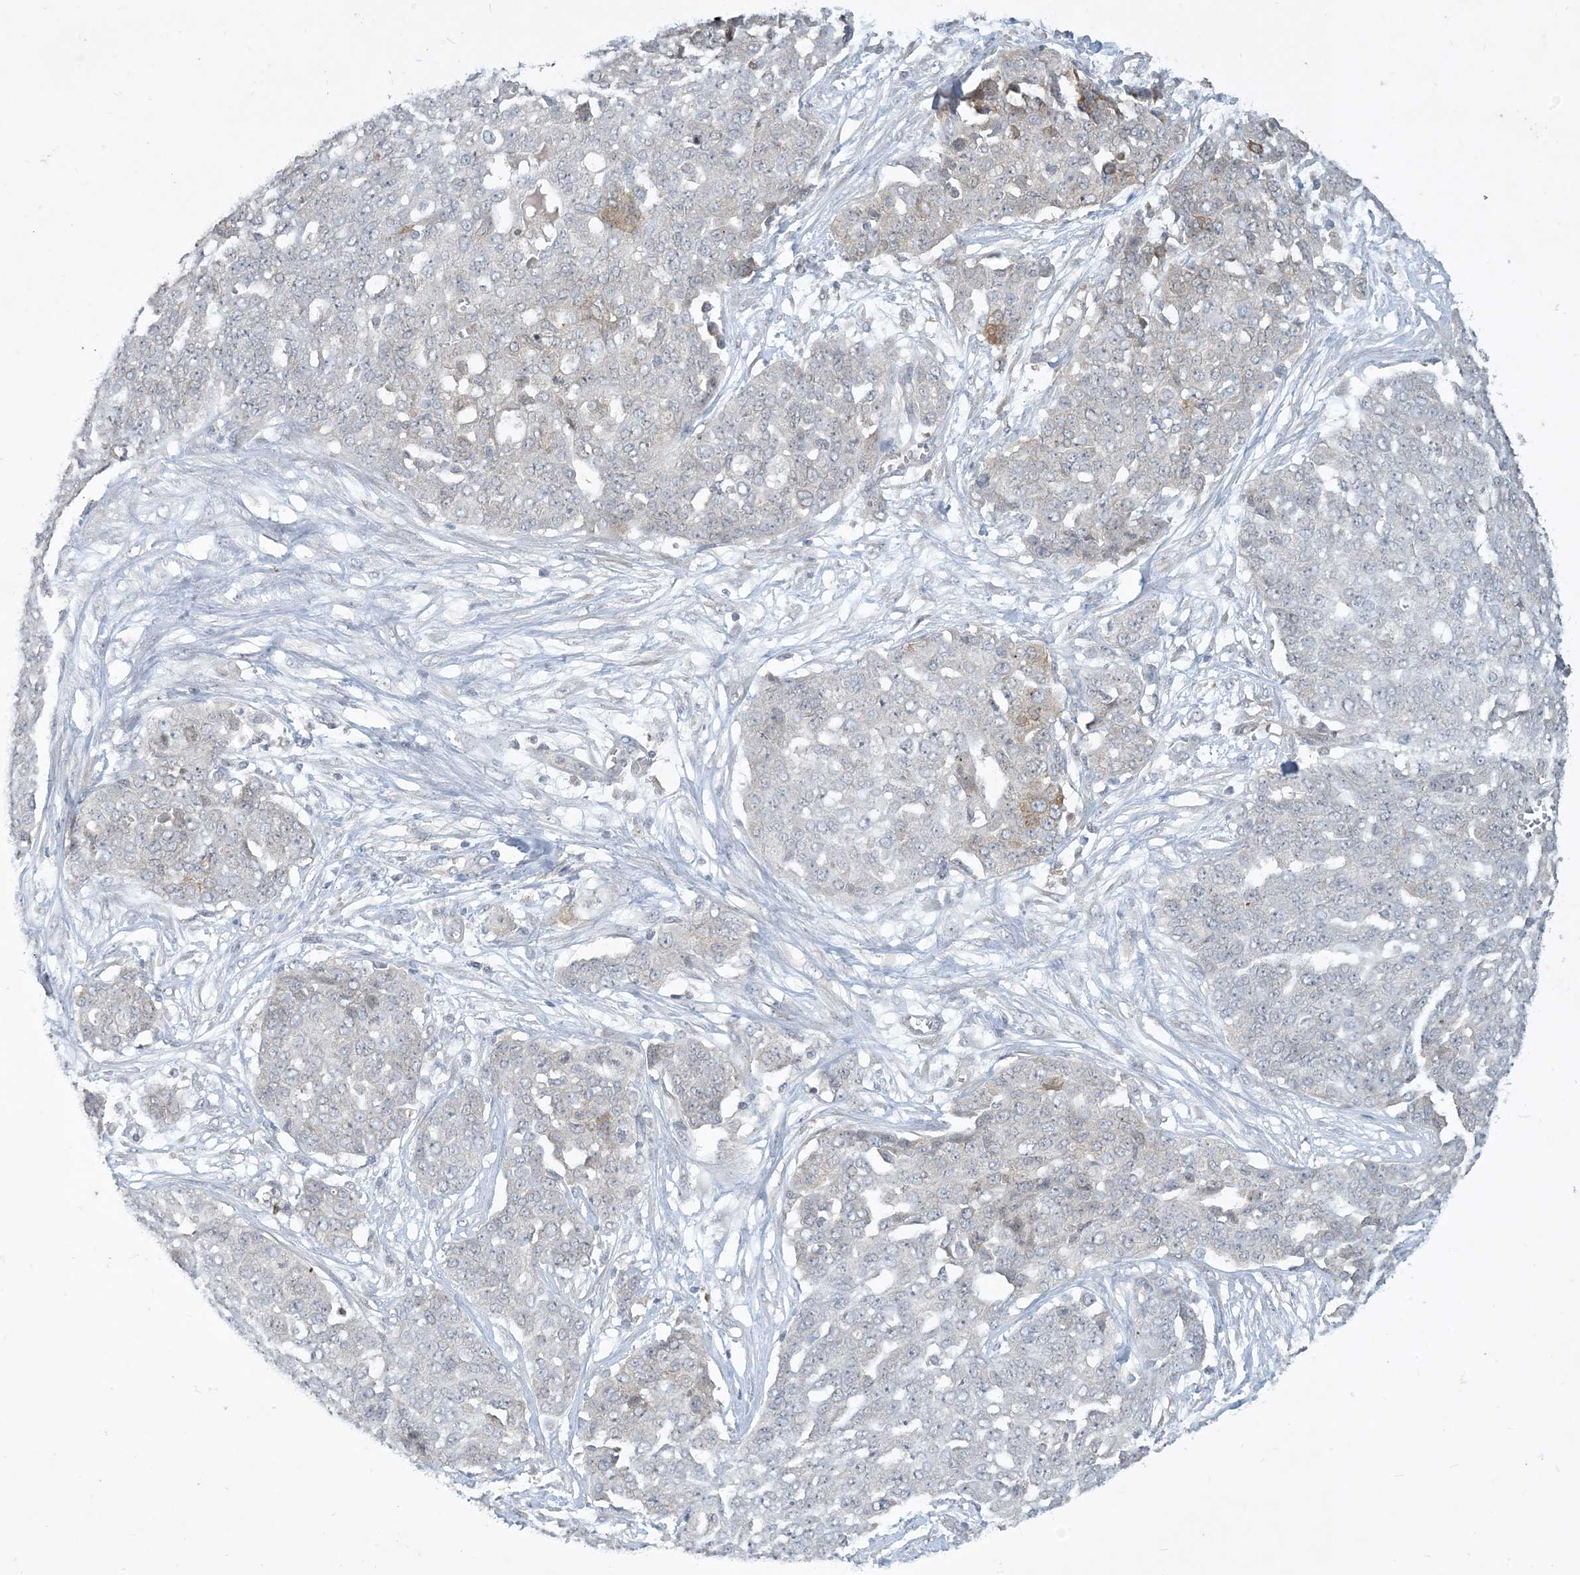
{"staining": {"intensity": "weak", "quantity": "<25%", "location": "cytoplasmic/membranous"}, "tissue": "ovarian cancer", "cell_type": "Tumor cells", "image_type": "cancer", "snomed": [{"axis": "morphology", "description": "Cystadenocarcinoma, serous, NOS"}, {"axis": "topography", "description": "Soft tissue"}, {"axis": "topography", "description": "Ovary"}], "caption": "Tumor cells show no significant positivity in ovarian cancer (serous cystadenocarcinoma).", "gene": "CDS1", "patient": {"sex": "female", "age": 57}}